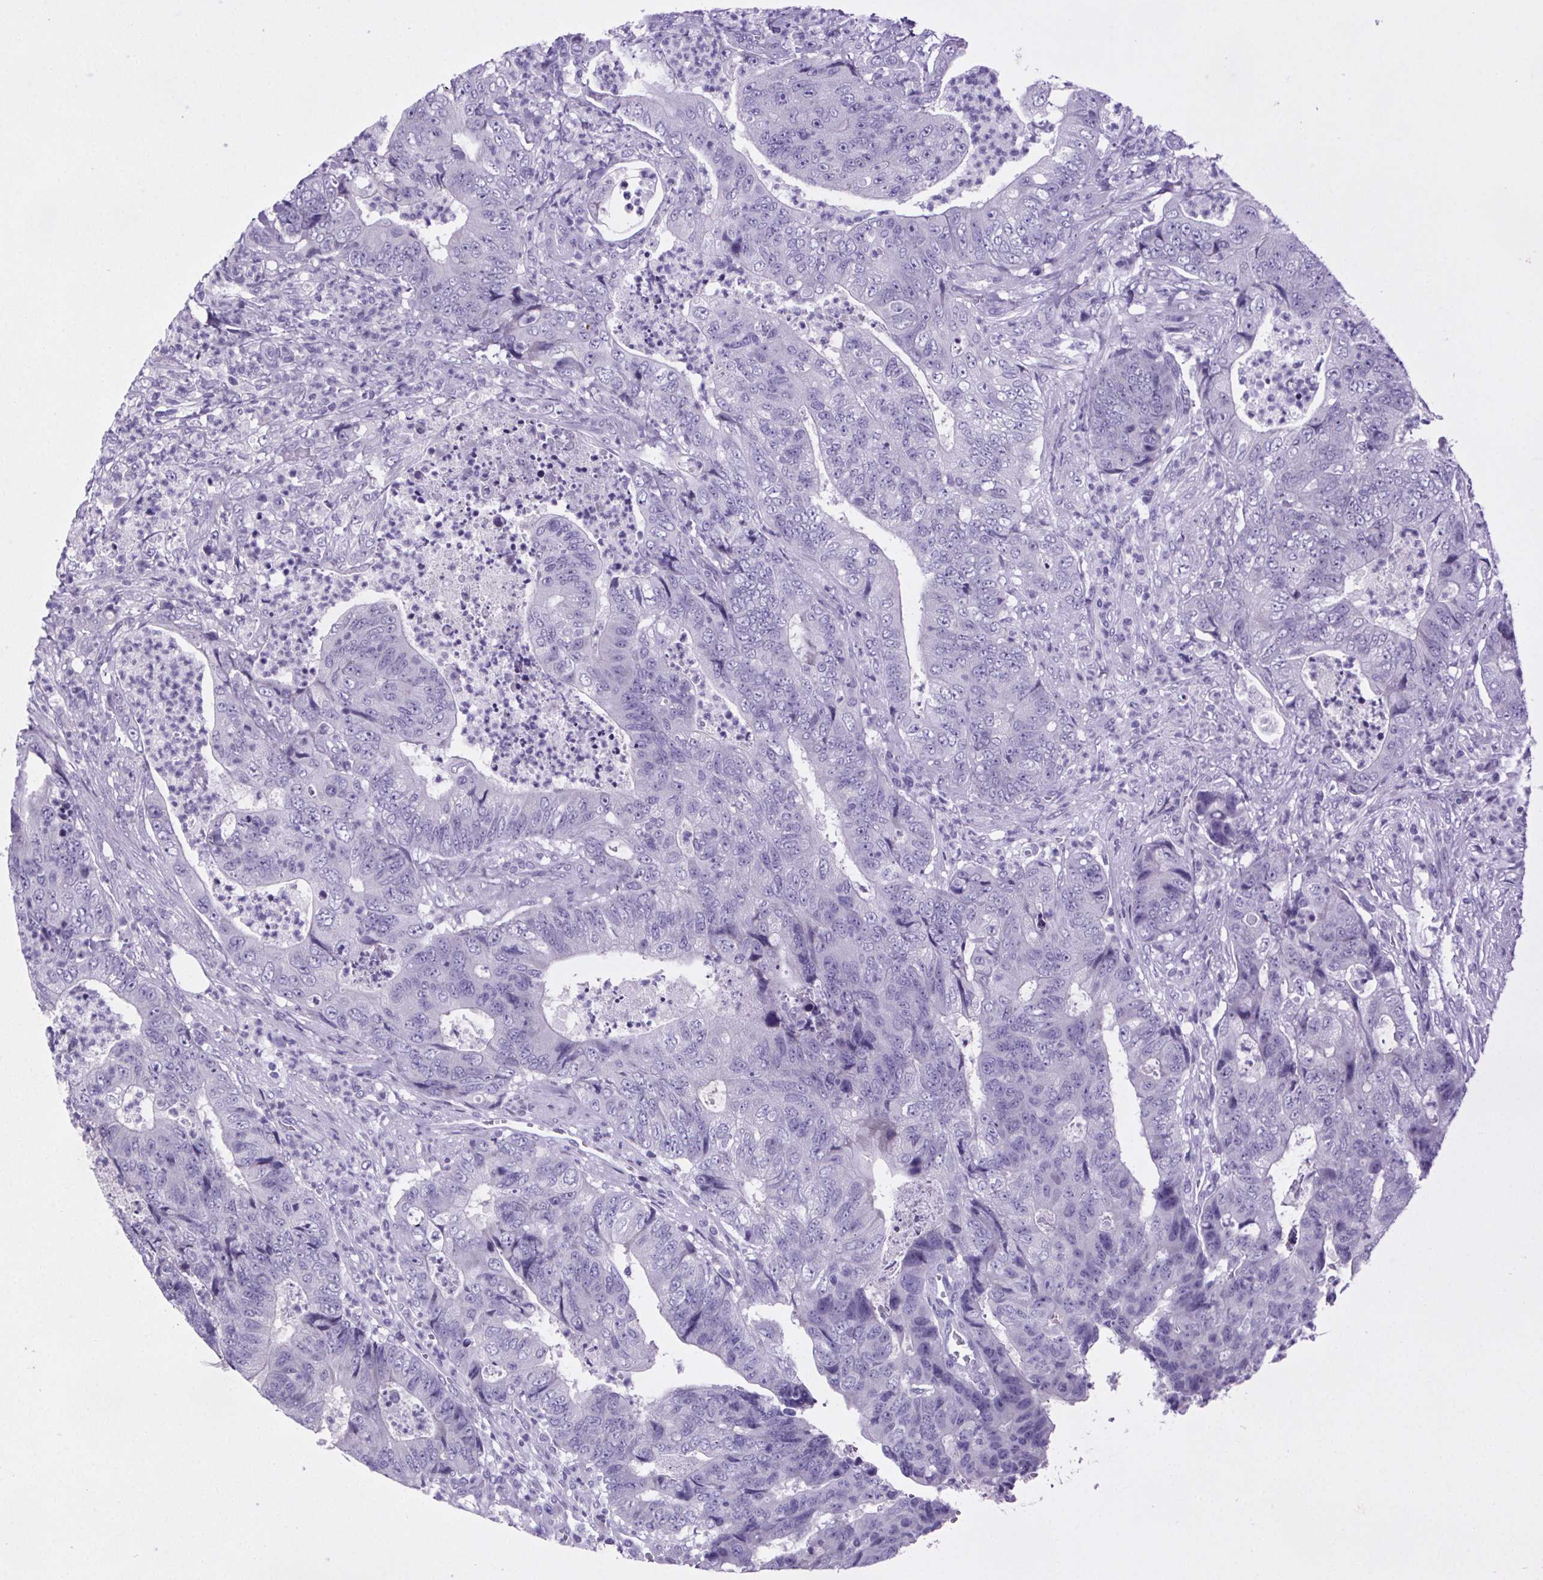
{"staining": {"intensity": "negative", "quantity": "none", "location": "none"}, "tissue": "colorectal cancer", "cell_type": "Tumor cells", "image_type": "cancer", "snomed": [{"axis": "morphology", "description": "Adenocarcinoma, NOS"}, {"axis": "topography", "description": "Colon"}], "caption": "The micrograph reveals no staining of tumor cells in colorectal cancer (adenocarcinoma).", "gene": "CUBN", "patient": {"sex": "female", "age": 48}}